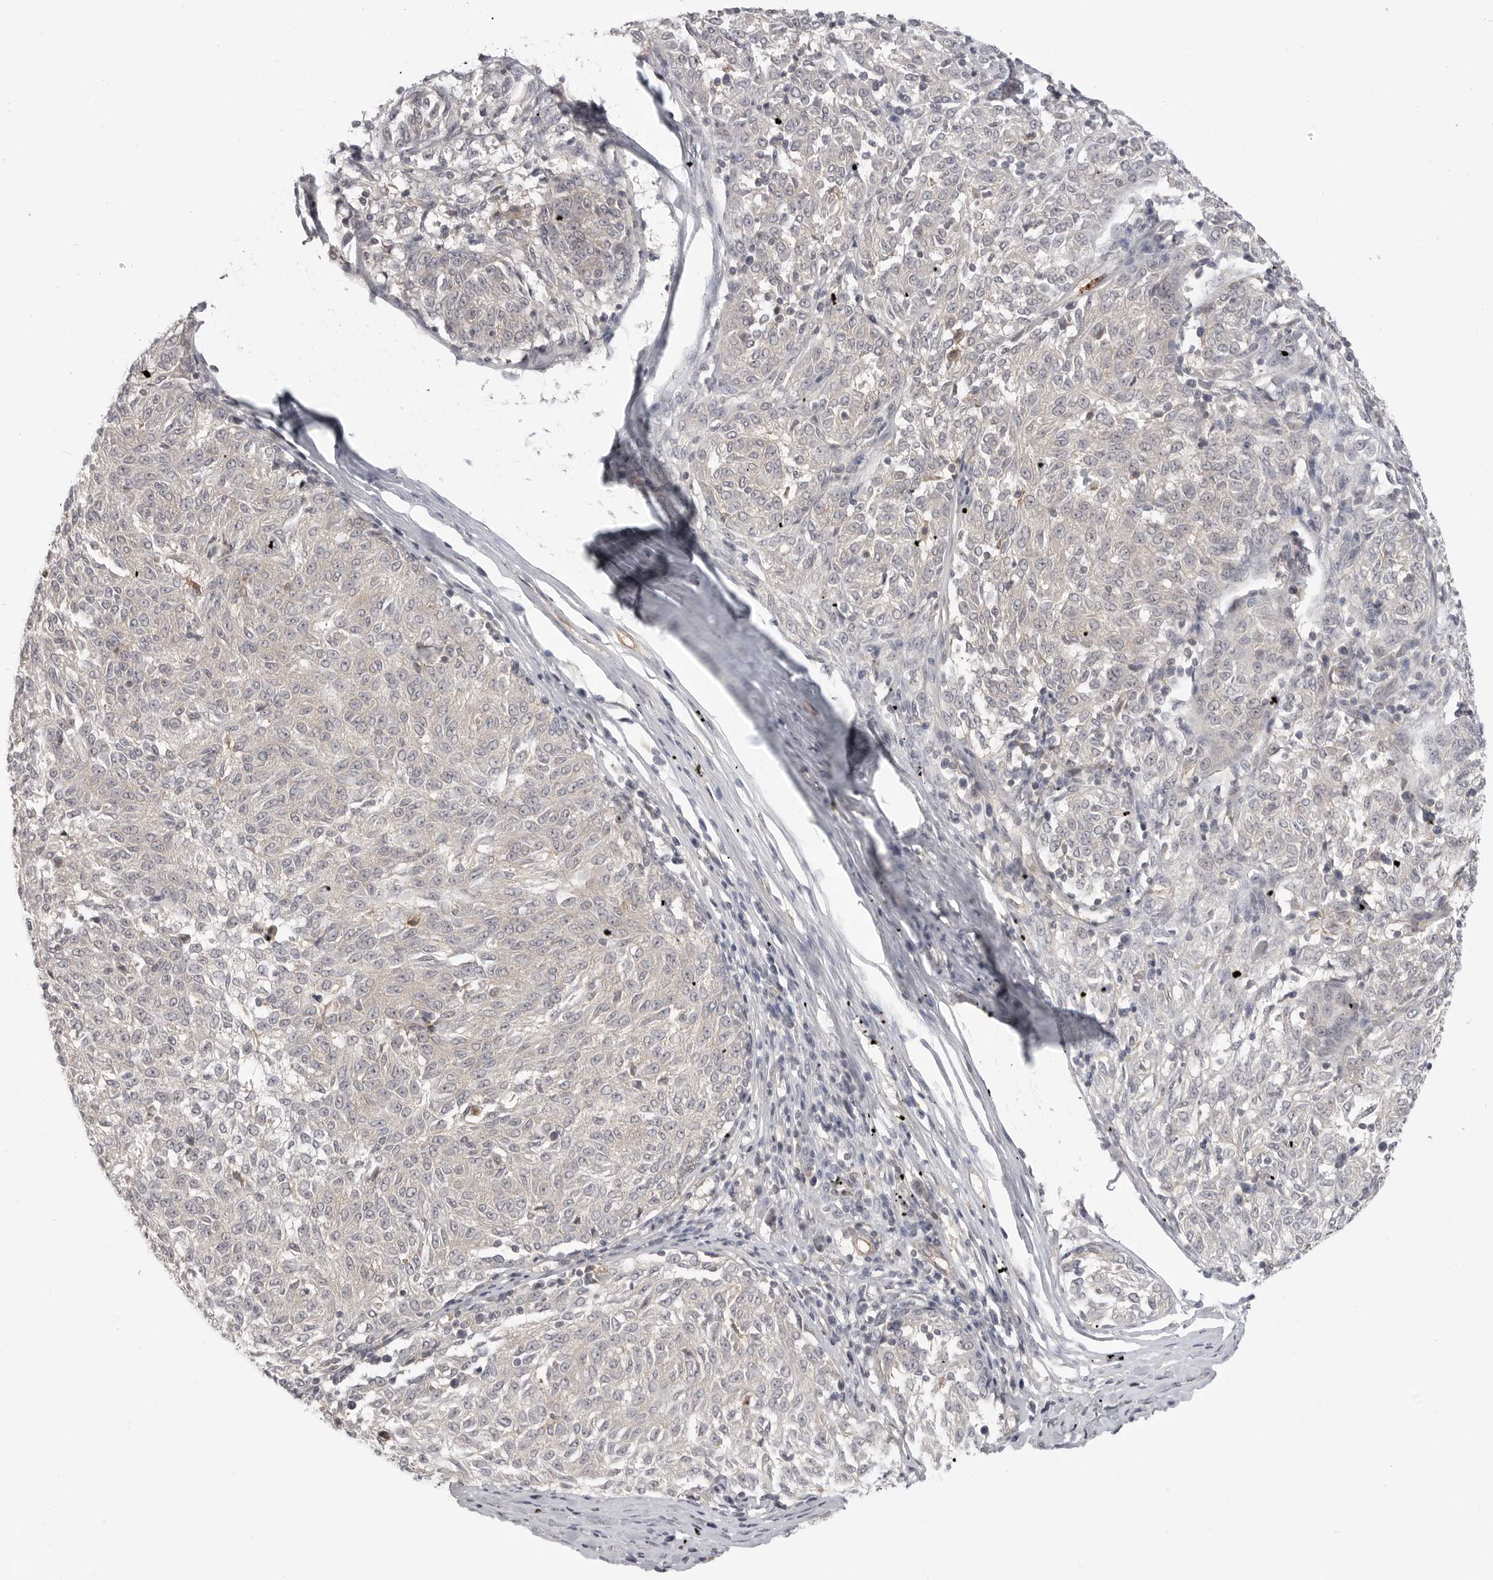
{"staining": {"intensity": "negative", "quantity": "none", "location": "none"}, "tissue": "melanoma", "cell_type": "Tumor cells", "image_type": "cancer", "snomed": [{"axis": "morphology", "description": "Malignant melanoma, NOS"}, {"axis": "topography", "description": "Skin"}], "caption": "Protein analysis of malignant melanoma displays no significant positivity in tumor cells.", "gene": "IFNGR1", "patient": {"sex": "female", "age": 72}}